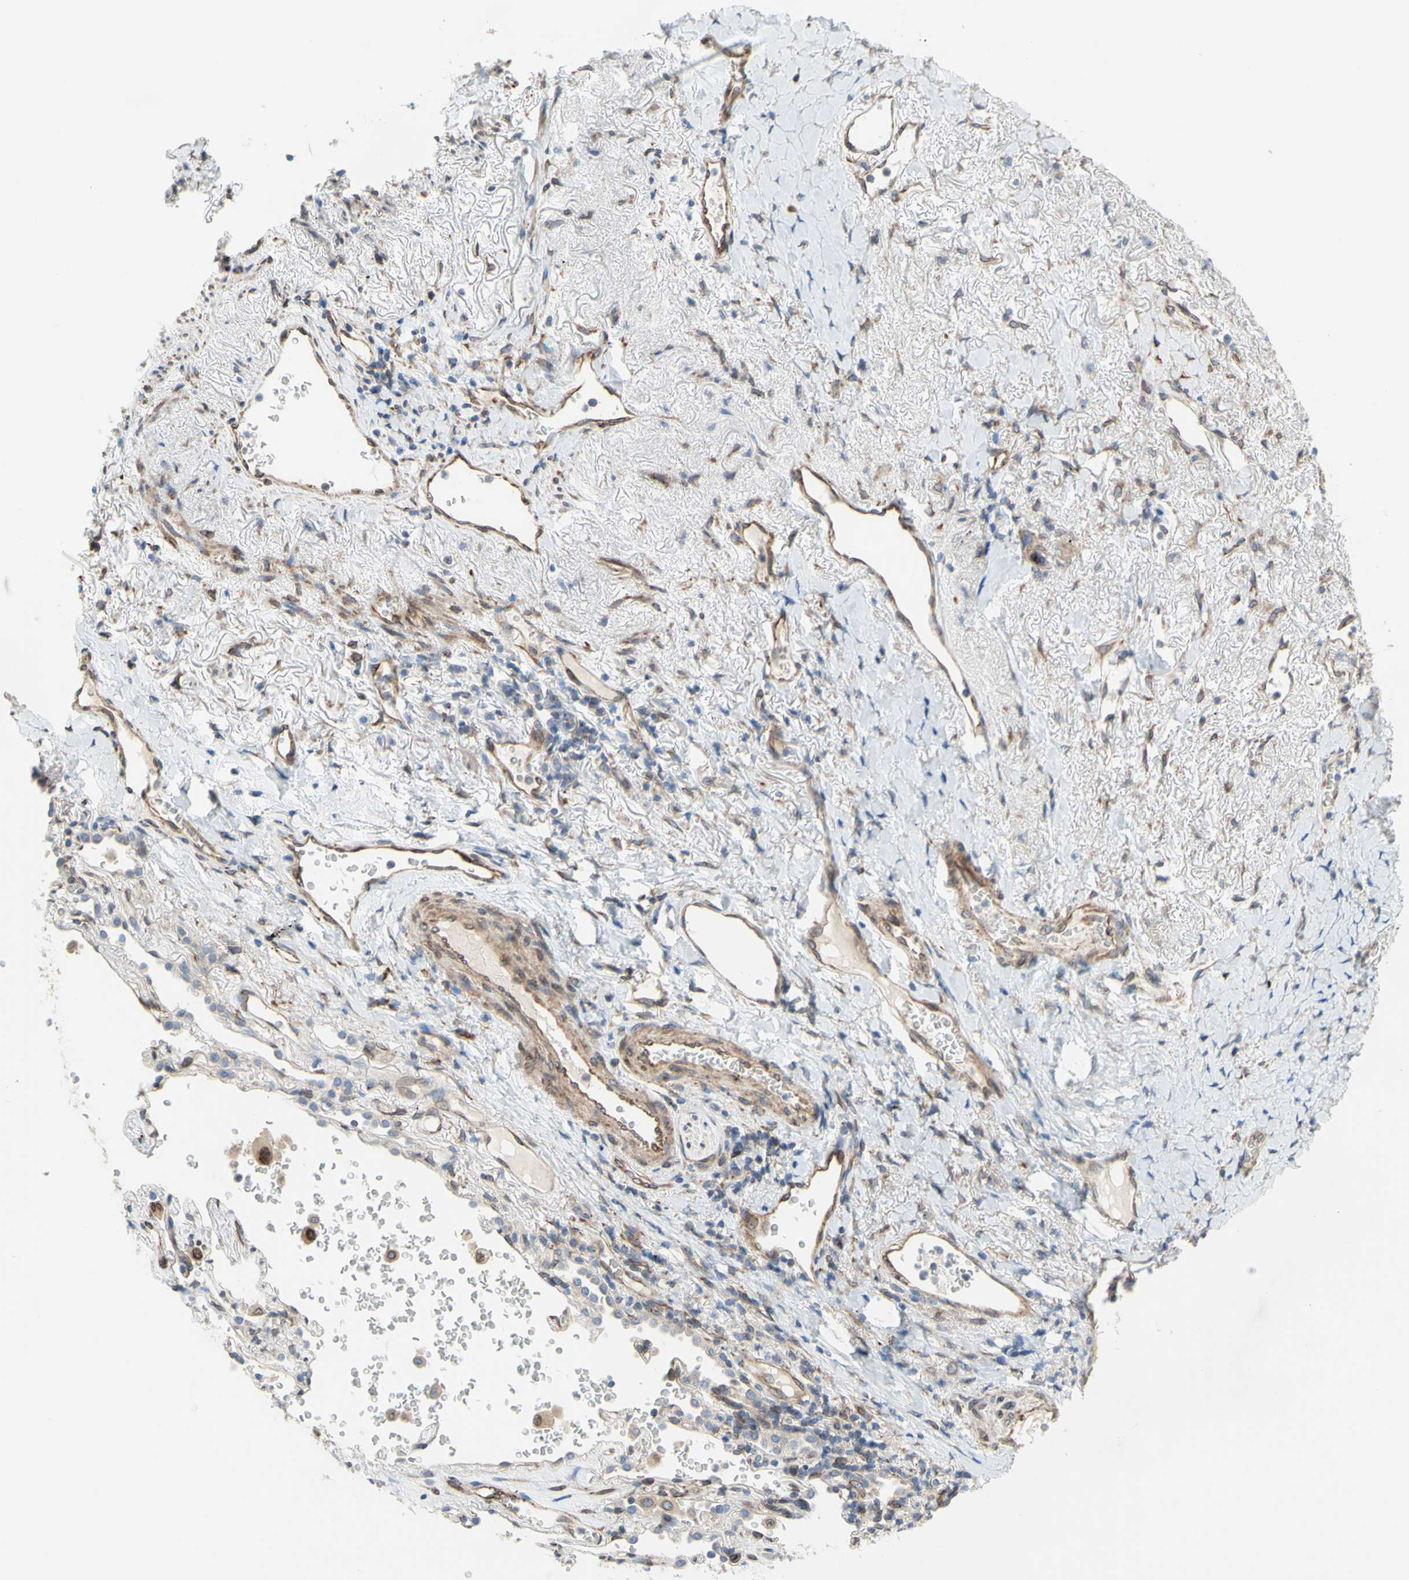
{"staining": {"intensity": "weak", "quantity": ">75%", "location": "cytoplasmic/membranous"}, "tissue": "lung cancer", "cell_type": "Tumor cells", "image_type": "cancer", "snomed": [{"axis": "morphology", "description": "Squamous cell carcinoma, NOS"}, {"axis": "topography", "description": "Lung"}], "caption": "Immunohistochemical staining of human squamous cell carcinoma (lung) shows low levels of weak cytoplasmic/membranous positivity in about >75% of tumor cells. The staining is performed using DAB brown chromogen to label protein expression. The nuclei are counter-stained blue using hematoxylin.", "gene": "TRAF2", "patient": {"sex": "female", "age": 73}}